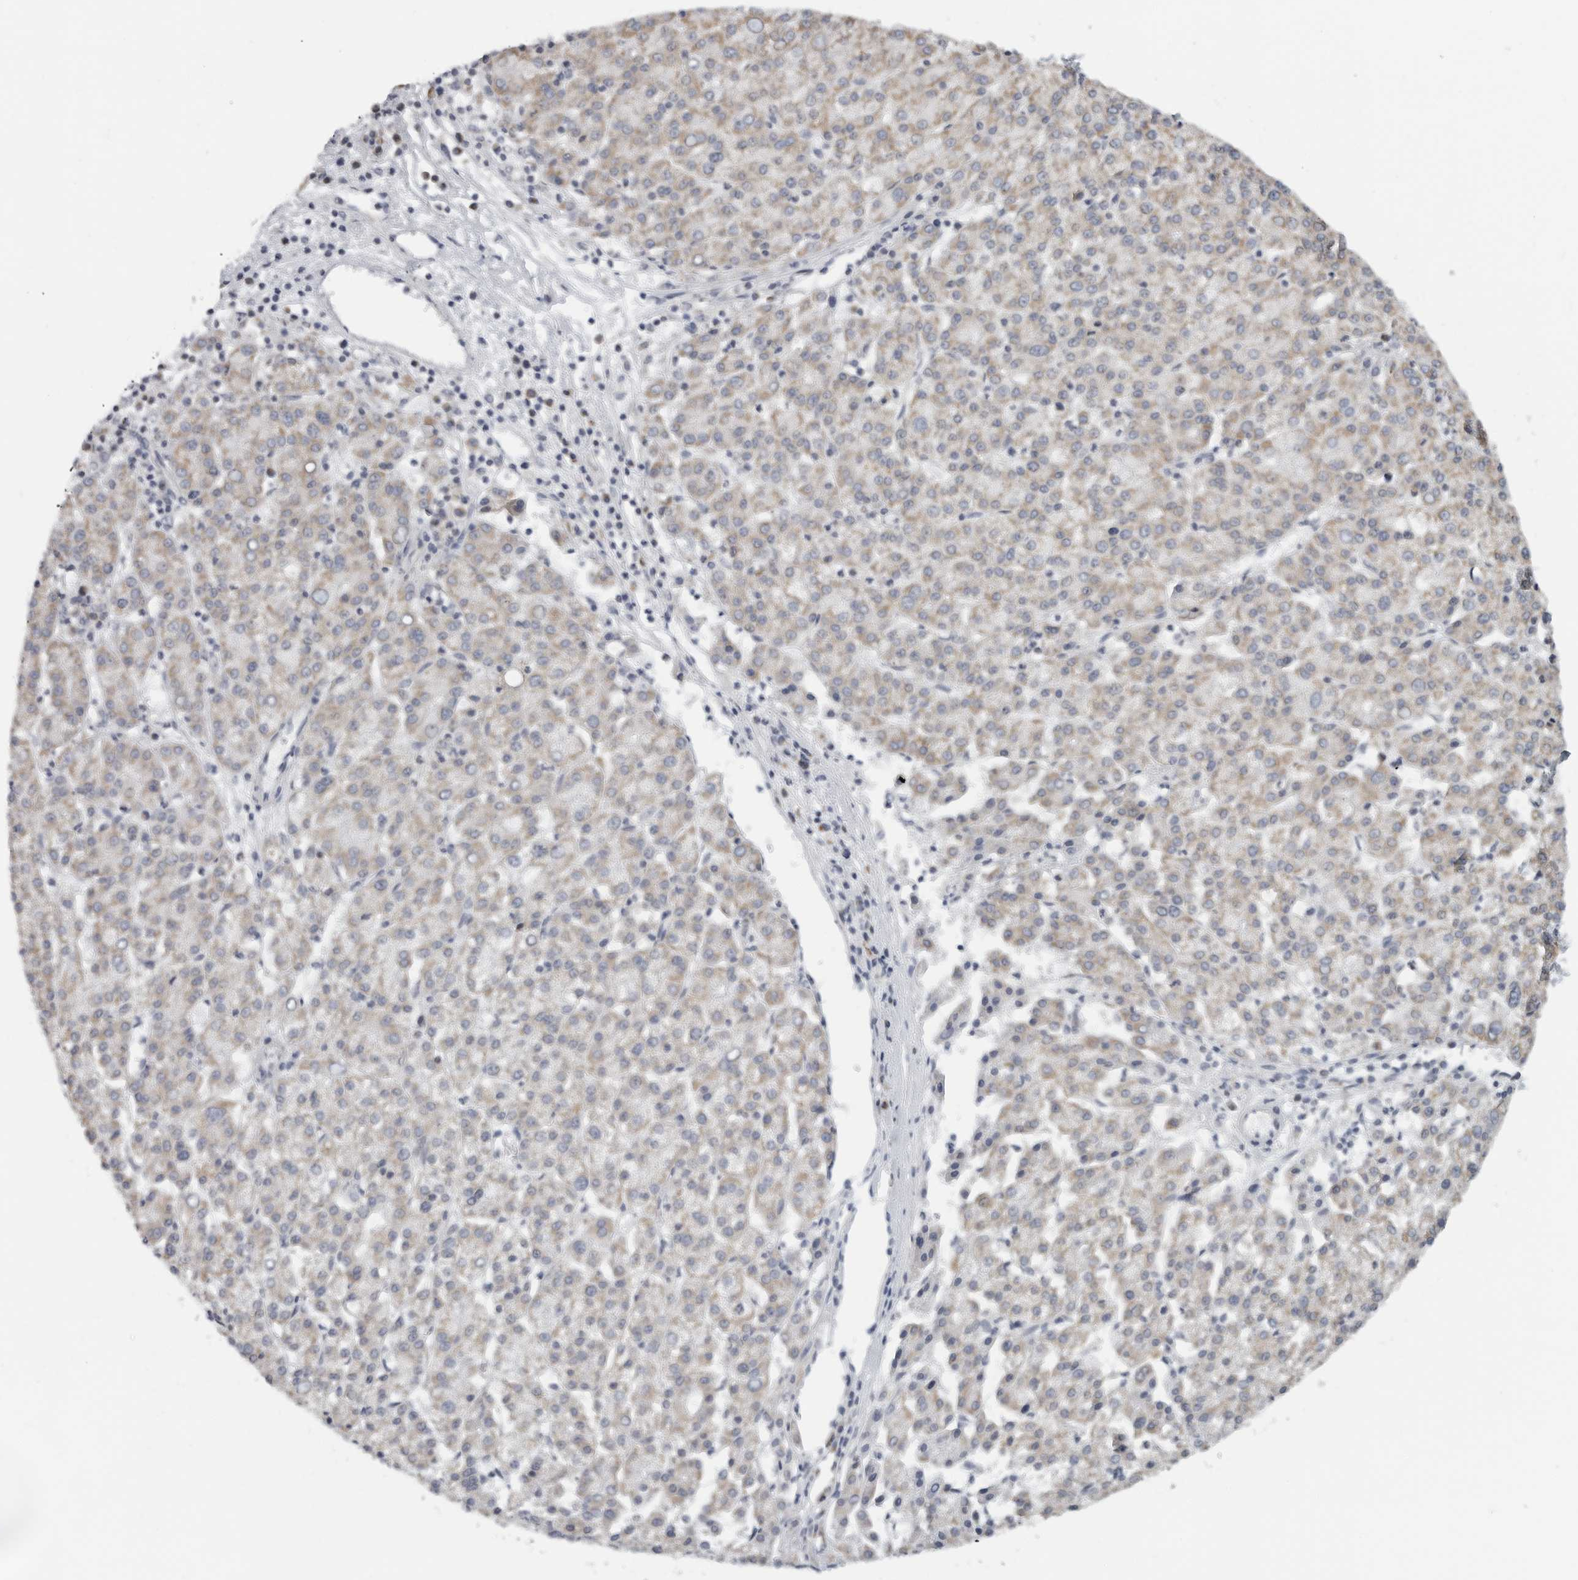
{"staining": {"intensity": "weak", "quantity": ">75%", "location": "cytoplasmic/membranous"}, "tissue": "liver cancer", "cell_type": "Tumor cells", "image_type": "cancer", "snomed": [{"axis": "morphology", "description": "Carcinoma, Hepatocellular, NOS"}, {"axis": "topography", "description": "Liver"}], "caption": "Immunohistochemical staining of liver cancer (hepatocellular carcinoma) exhibits weak cytoplasmic/membranous protein expression in about >75% of tumor cells.", "gene": "IL12RB2", "patient": {"sex": "female", "age": 58}}